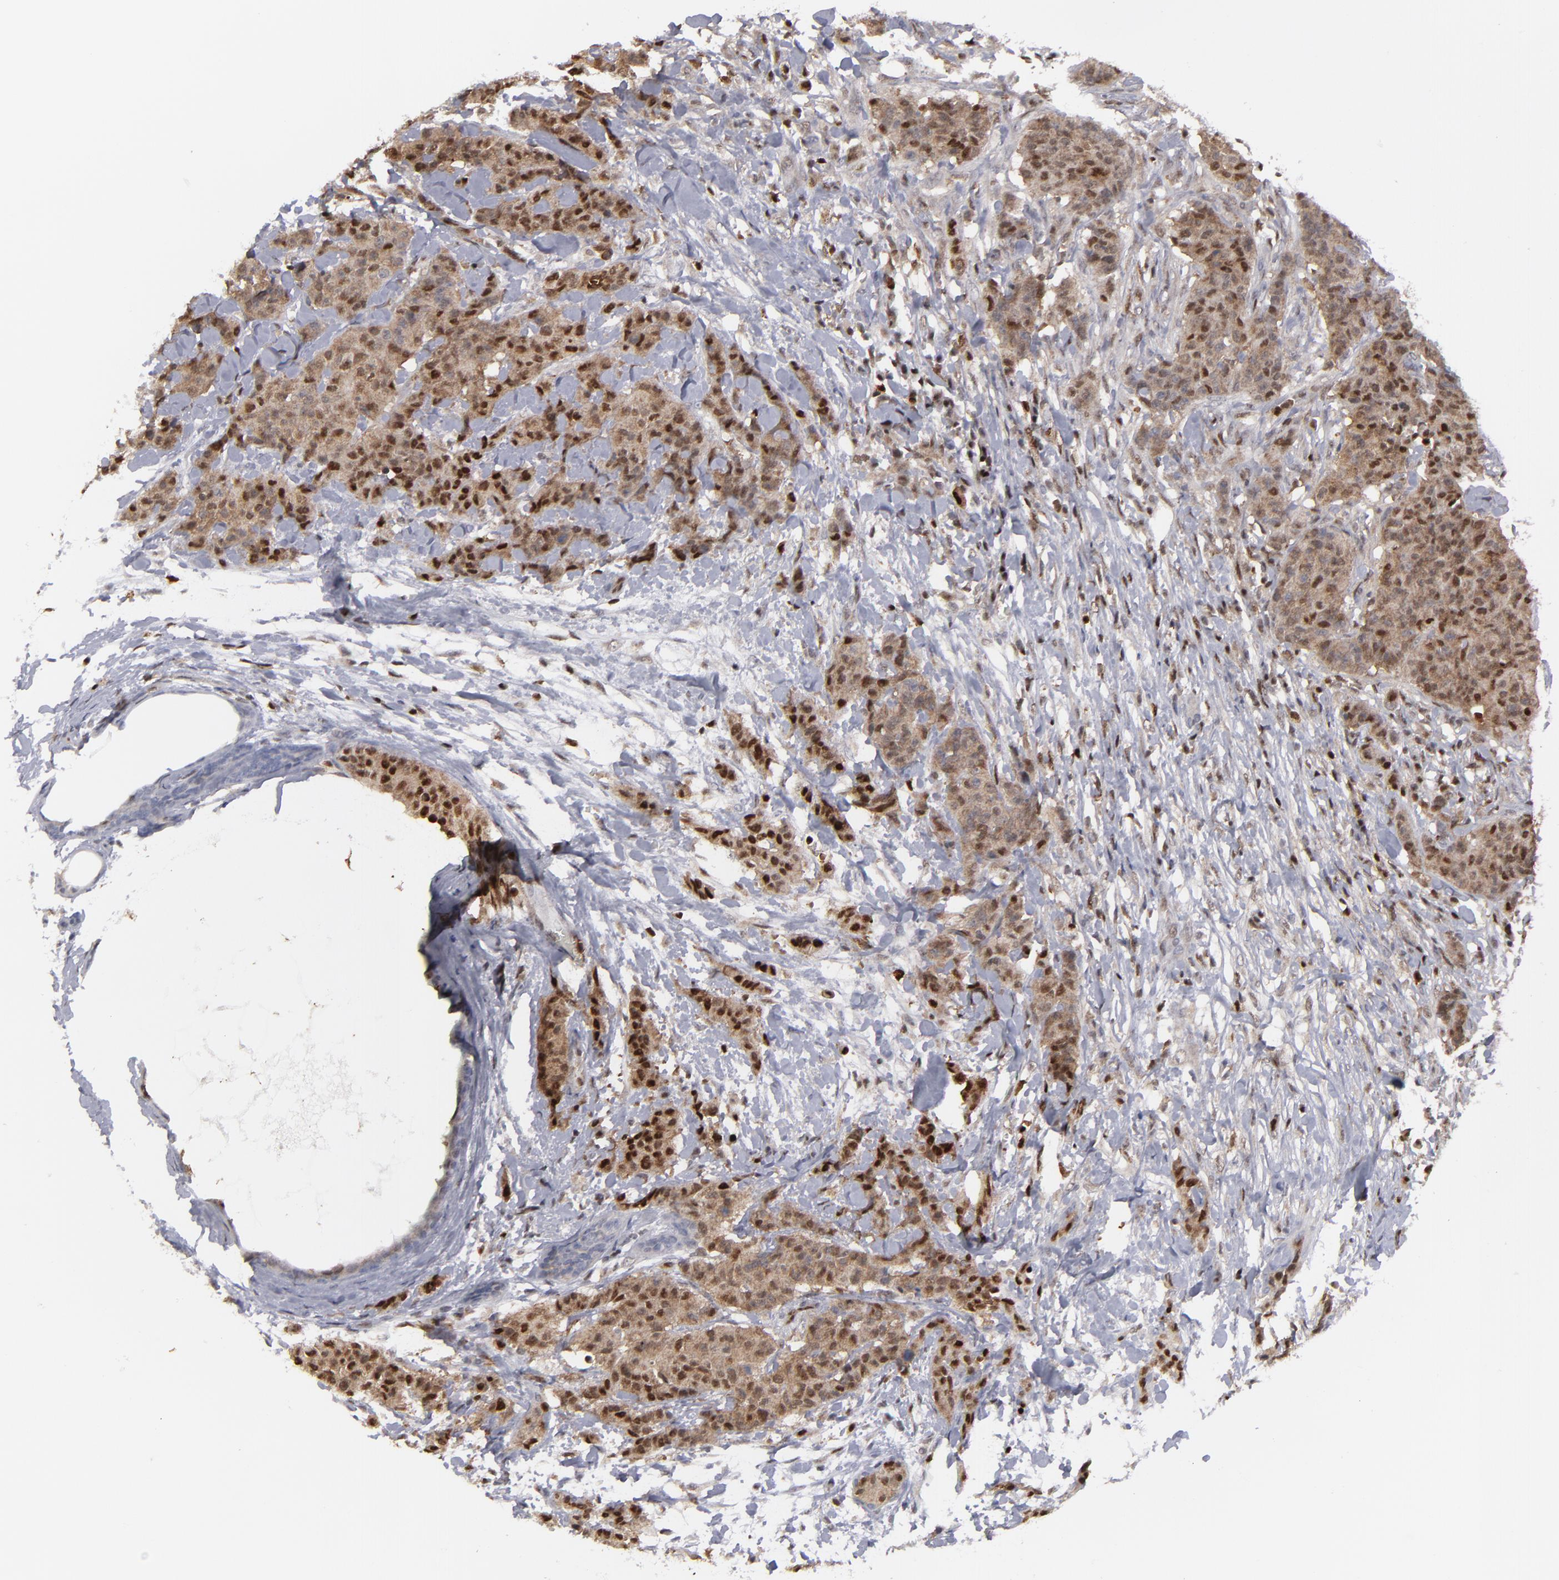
{"staining": {"intensity": "moderate", "quantity": ">75%", "location": "cytoplasmic/membranous,nuclear"}, "tissue": "breast cancer", "cell_type": "Tumor cells", "image_type": "cancer", "snomed": [{"axis": "morphology", "description": "Duct carcinoma"}, {"axis": "topography", "description": "Breast"}], "caption": "Immunohistochemistry (IHC) histopathology image of neoplastic tissue: intraductal carcinoma (breast) stained using immunohistochemistry (IHC) demonstrates medium levels of moderate protein expression localized specifically in the cytoplasmic/membranous and nuclear of tumor cells, appearing as a cytoplasmic/membranous and nuclear brown color.", "gene": "GSR", "patient": {"sex": "female", "age": 40}}